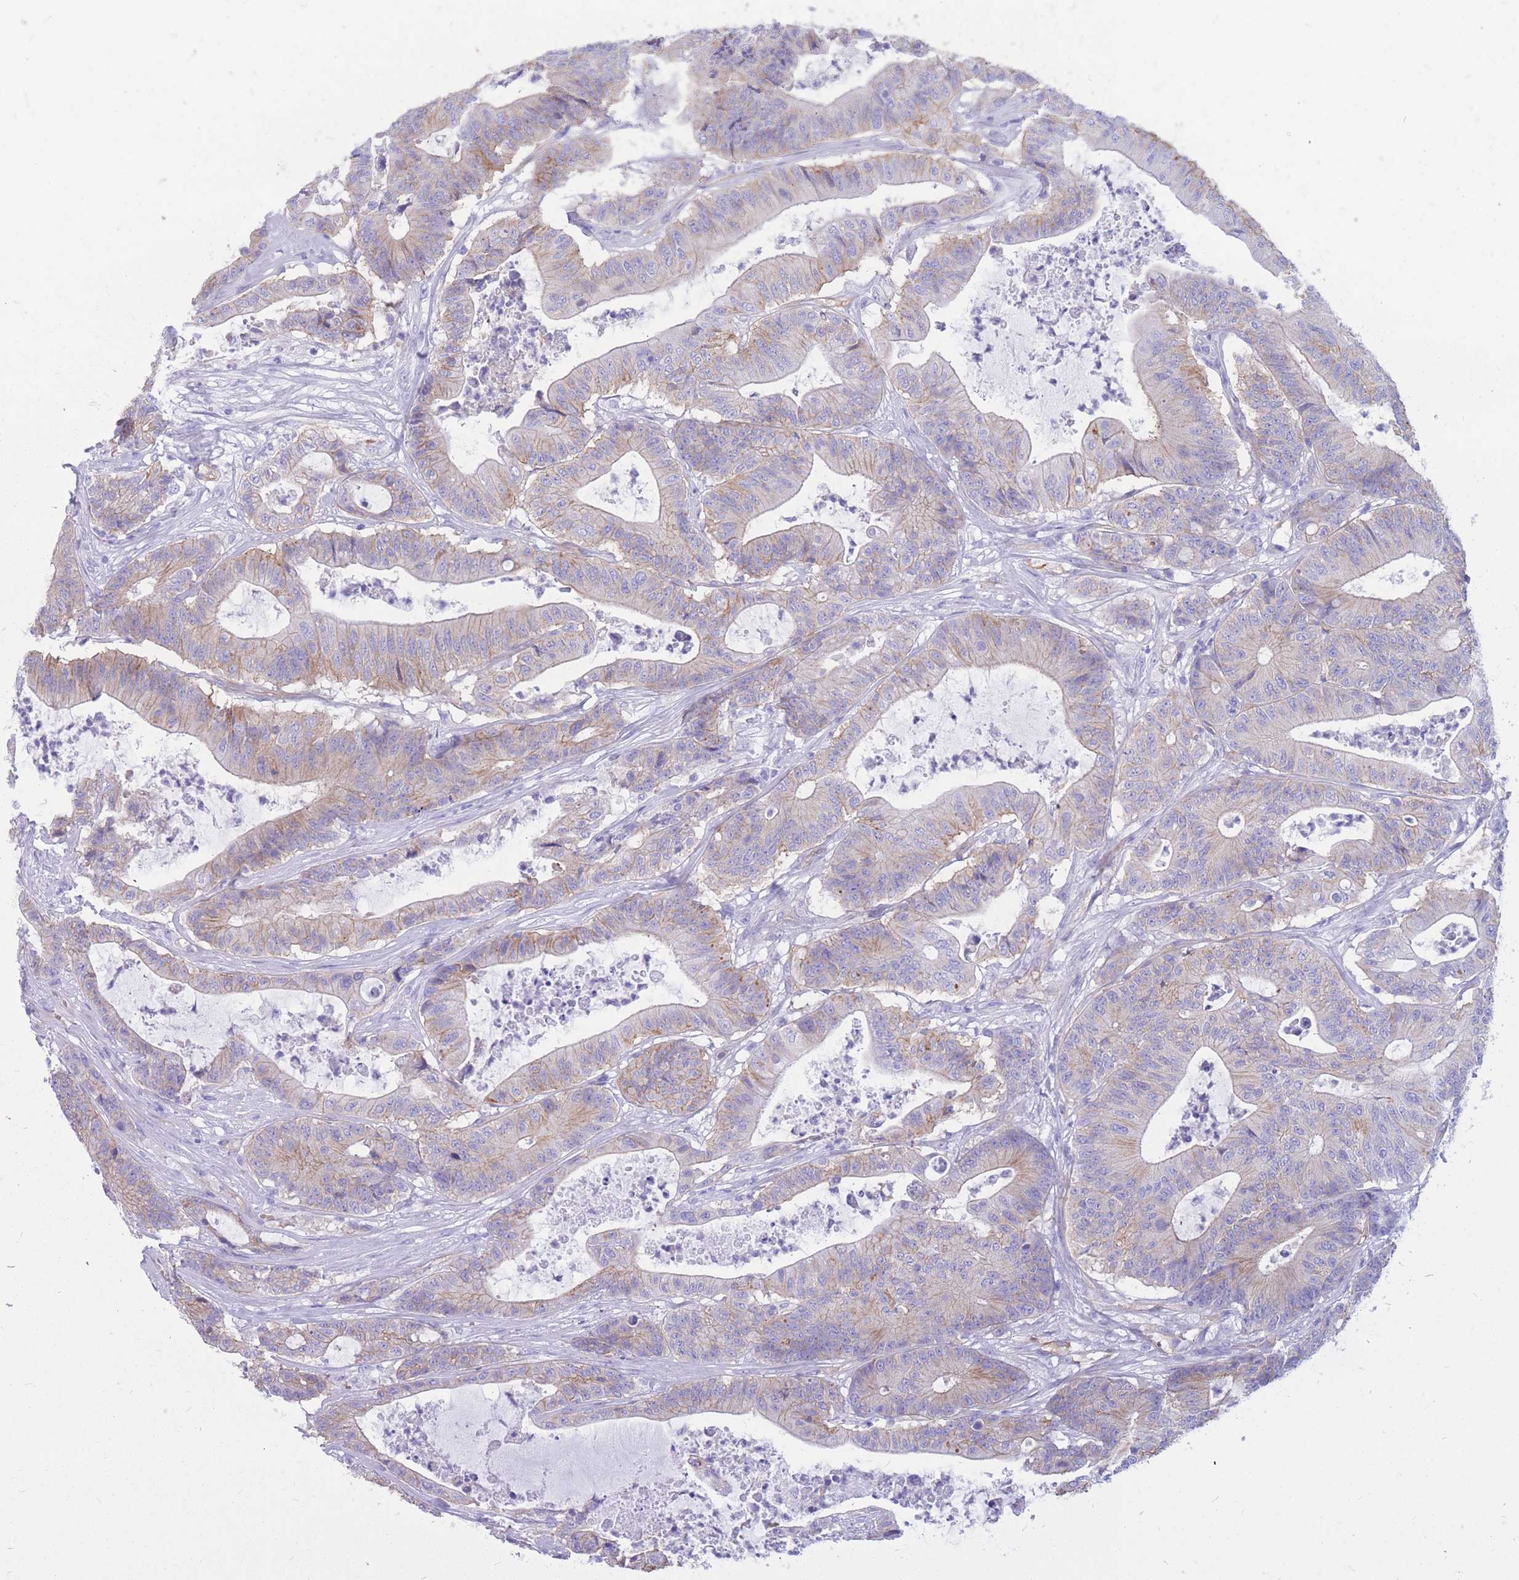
{"staining": {"intensity": "weak", "quantity": "25%-75%", "location": "cytoplasmic/membranous"}, "tissue": "colorectal cancer", "cell_type": "Tumor cells", "image_type": "cancer", "snomed": [{"axis": "morphology", "description": "Adenocarcinoma, NOS"}, {"axis": "topography", "description": "Colon"}], "caption": "Immunohistochemical staining of human colorectal adenocarcinoma shows weak cytoplasmic/membranous protein expression in approximately 25%-75% of tumor cells. The staining is performed using DAB (3,3'-diaminobenzidine) brown chromogen to label protein expression. The nuclei are counter-stained blue using hematoxylin.", "gene": "ADD2", "patient": {"sex": "female", "age": 84}}